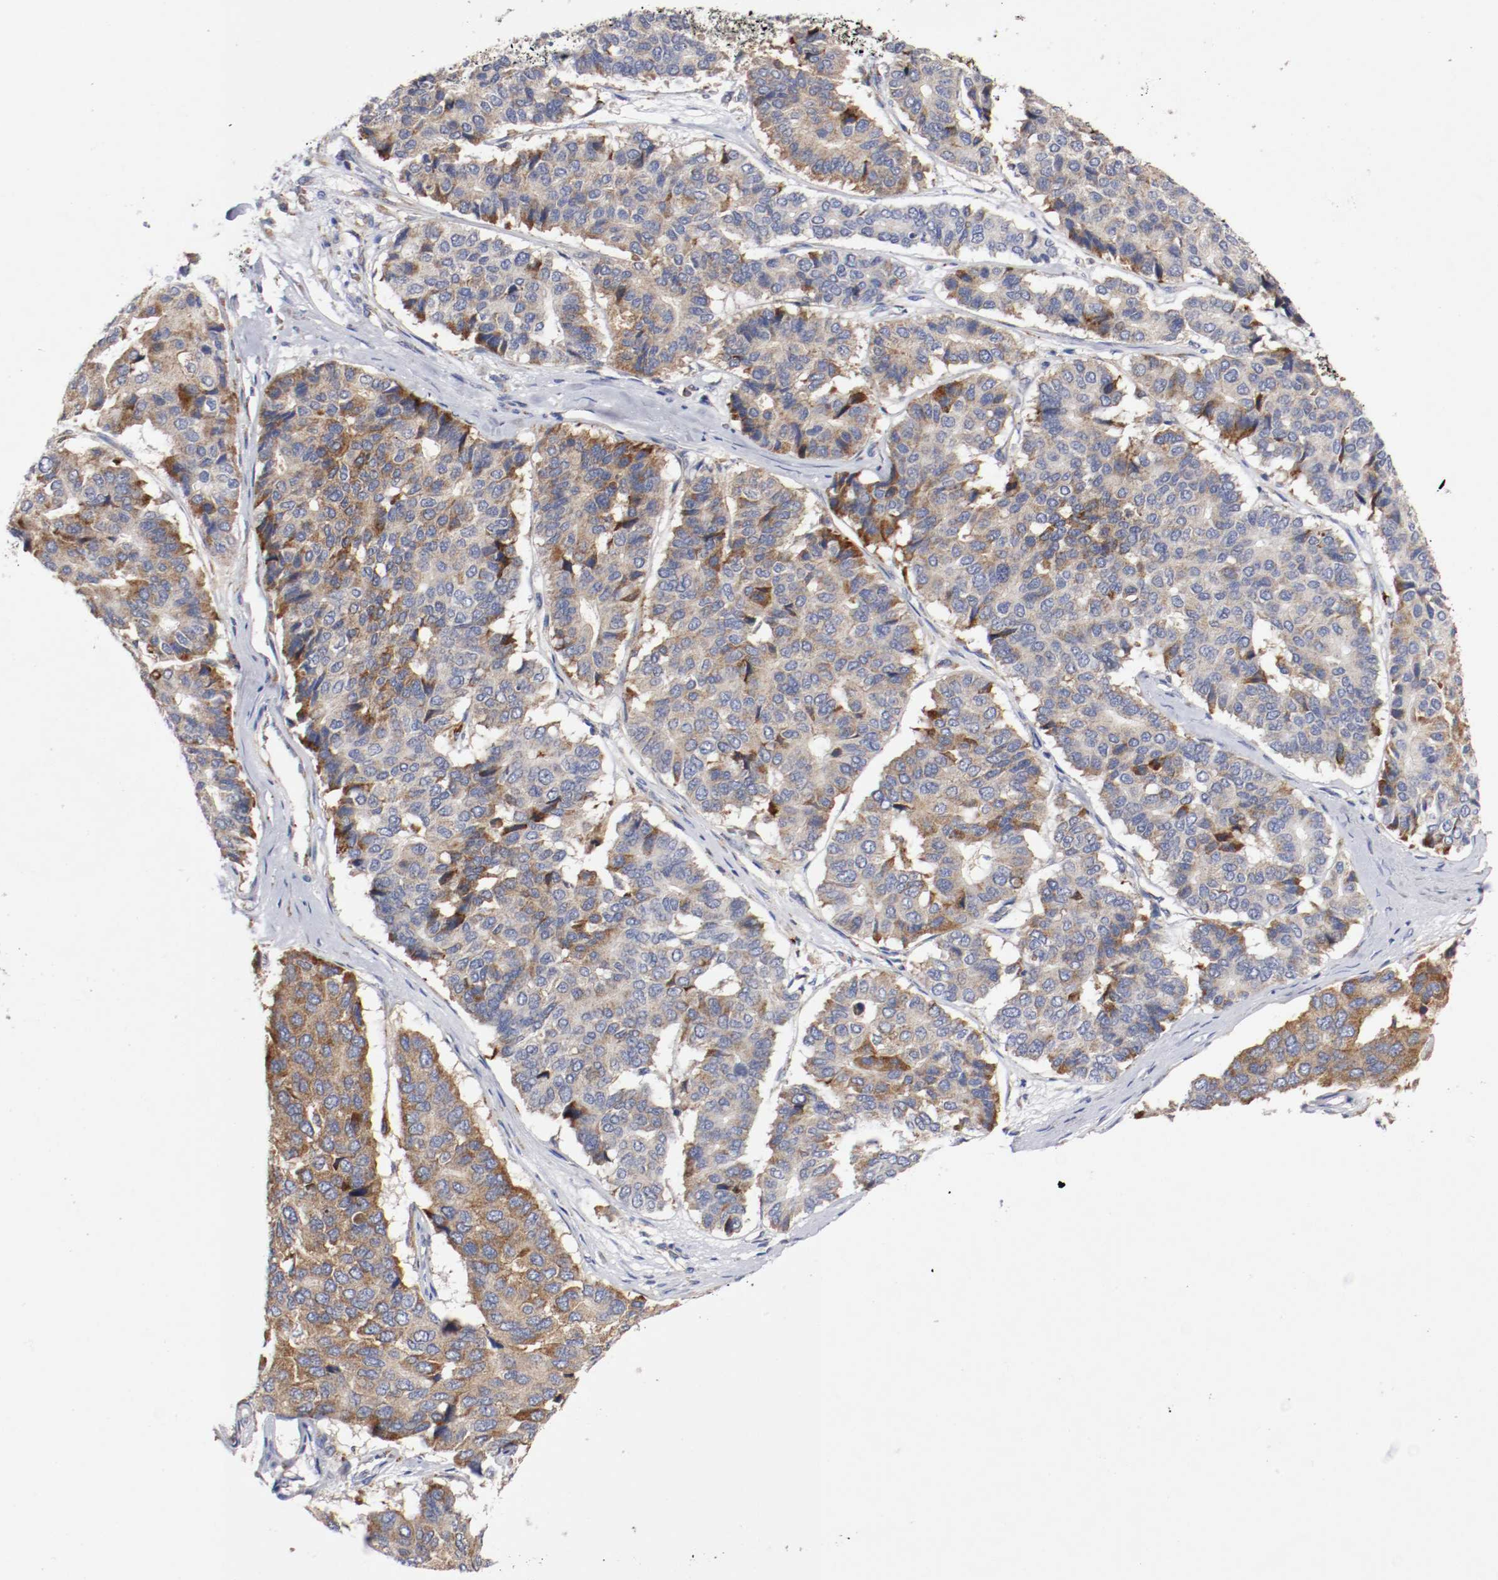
{"staining": {"intensity": "moderate", "quantity": "25%-75%", "location": "cytoplasmic/membranous"}, "tissue": "pancreatic cancer", "cell_type": "Tumor cells", "image_type": "cancer", "snomed": [{"axis": "morphology", "description": "Adenocarcinoma, NOS"}, {"axis": "topography", "description": "Pancreas"}], "caption": "Brown immunohistochemical staining in human pancreatic cancer (adenocarcinoma) demonstrates moderate cytoplasmic/membranous staining in about 25%-75% of tumor cells.", "gene": "TRAF2", "patient": {"sex": "male", "age": 50}}